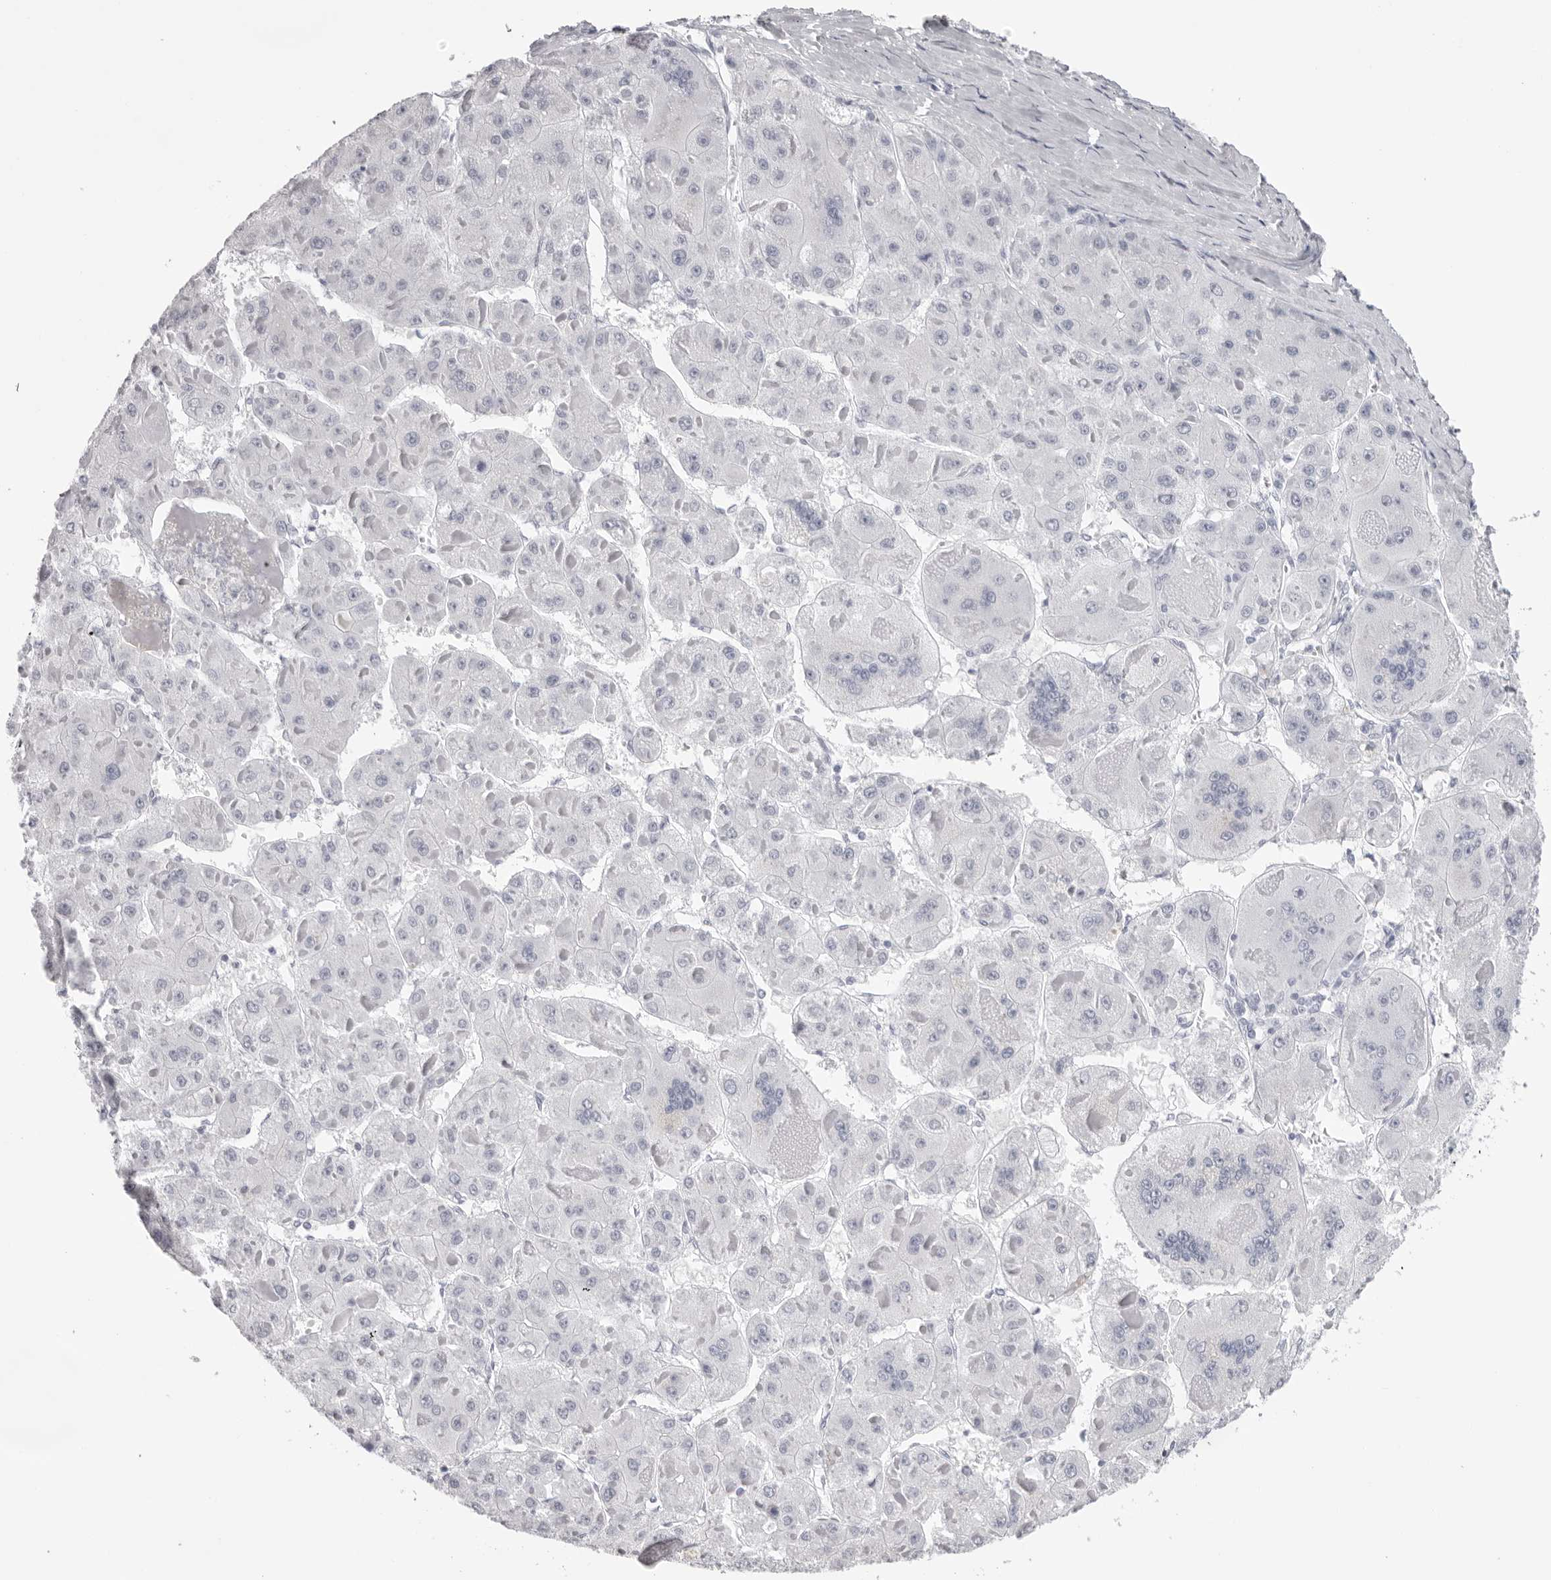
{"staining": {"intensity": "negative", "quantity": "none", "location": "none"}, "tissue": "liver cancer", "cell_type": "Tumor cells", "image_type": "cancer", "snomed": [{"axis": "morphology", "description": "Carcinoma, Hepatocellular, NOS"}, {"axis": "topography", "description": "Liver"}], "caption": "There is no significant expression in tumor cells of liver cancer (hepatocellular carcinoma).", "gene": "TMOD4", "patient": {"sex": "female", "age": 73}}